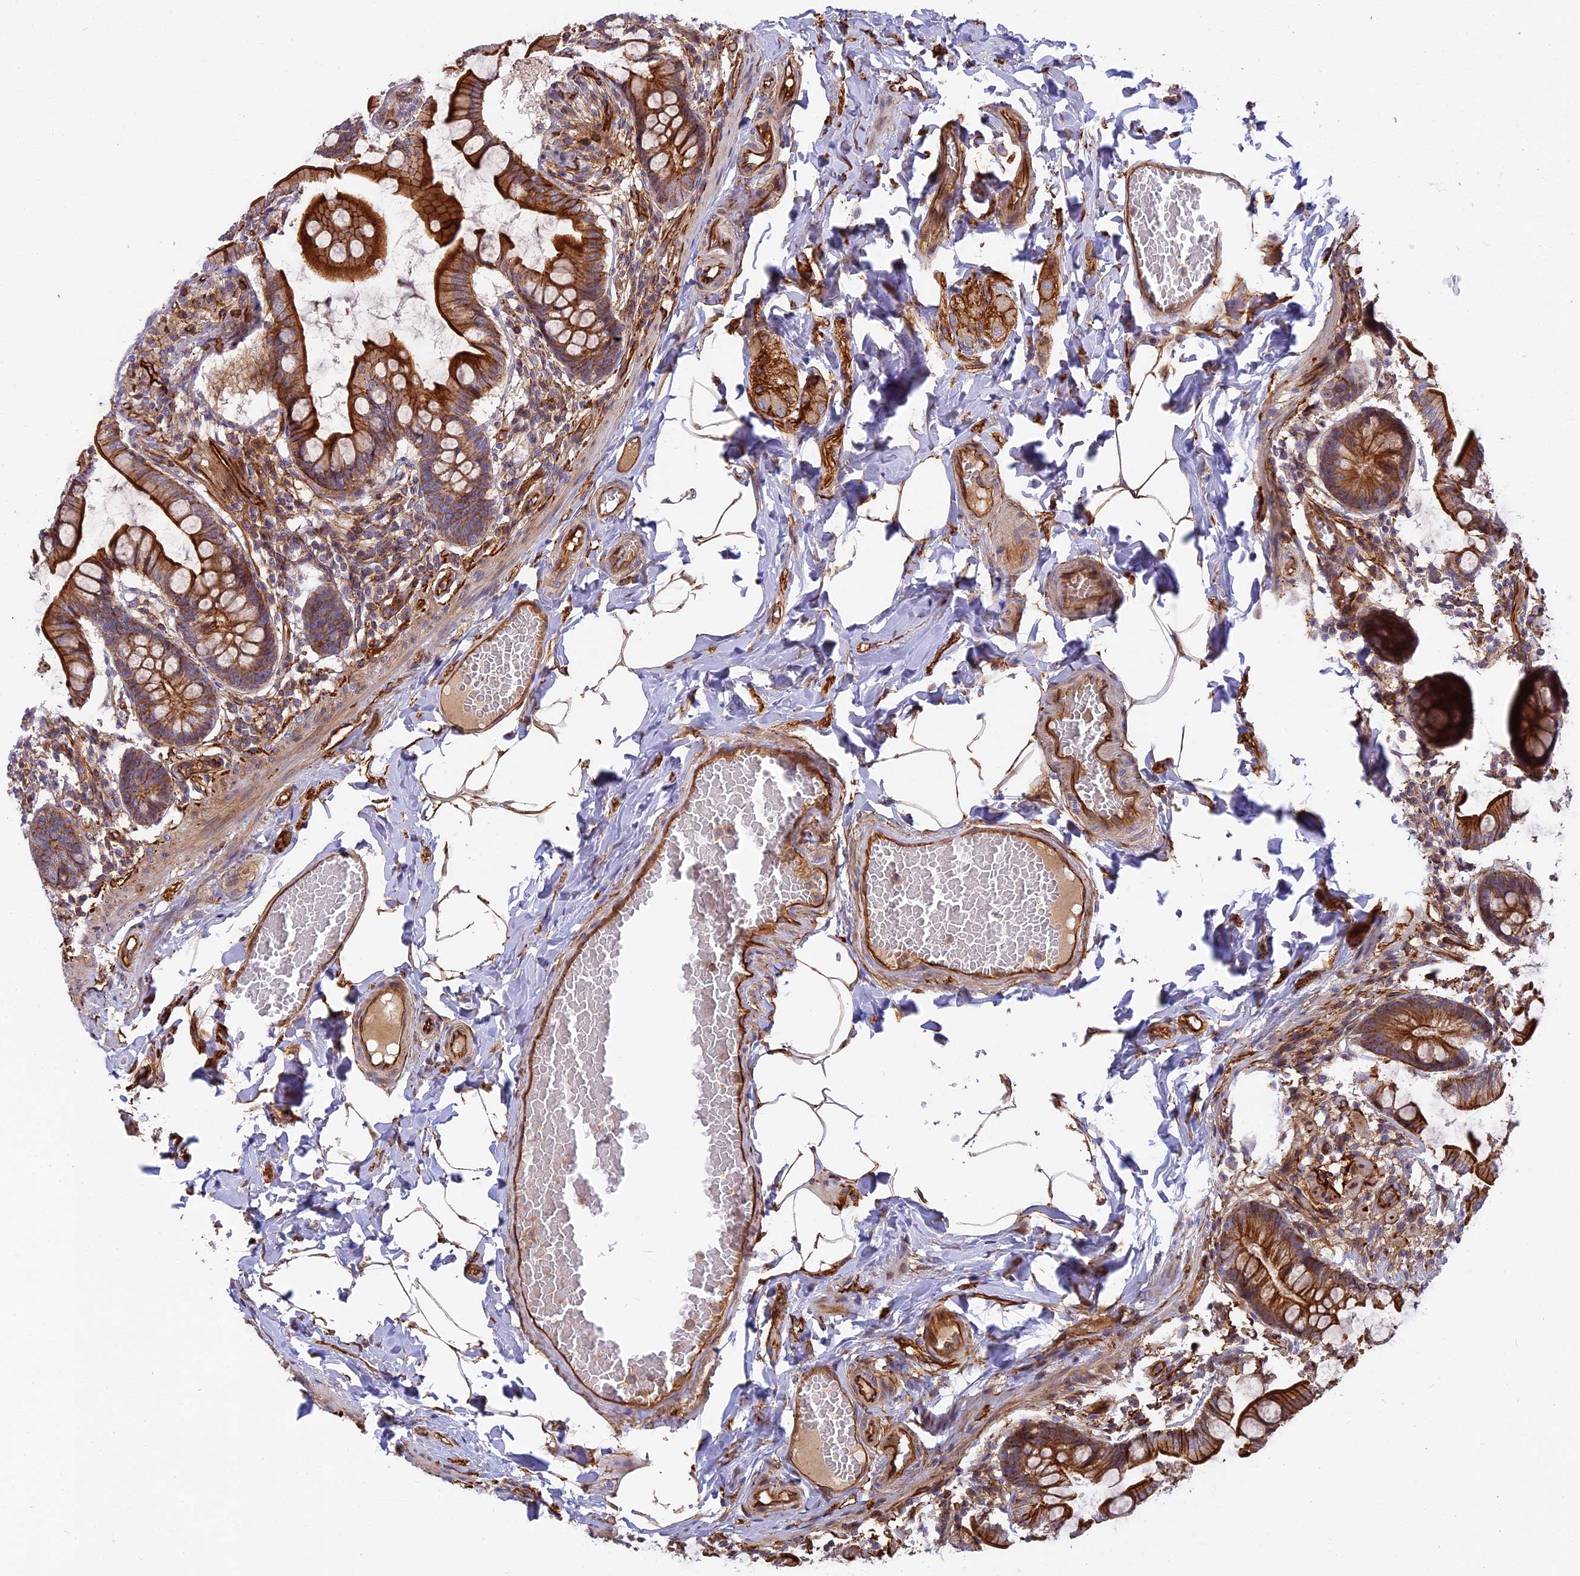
{"staining": {"intensity": "strong", "quantity": ">75%", "location": "cytoplasmic/membranous"}, "tissue": "small intestine", "cell_type": "Glandular cells", "image_type": "normal", "snomed": [{"axis": "morphology", "description": "Normal tissue, NOS"}, {"axis": "topography", "description": "Small intestine"}], "caption": "Protein staining of unremarkable small intestine demonstrates strong cytoplasmic/membranous expression in approximately >75% of glandular cells. (brown staining indicates protein expression, while blue staining denotes nuclei).", "gene": "CNBD2", "patient": {"sex": "male", "age": 41}}